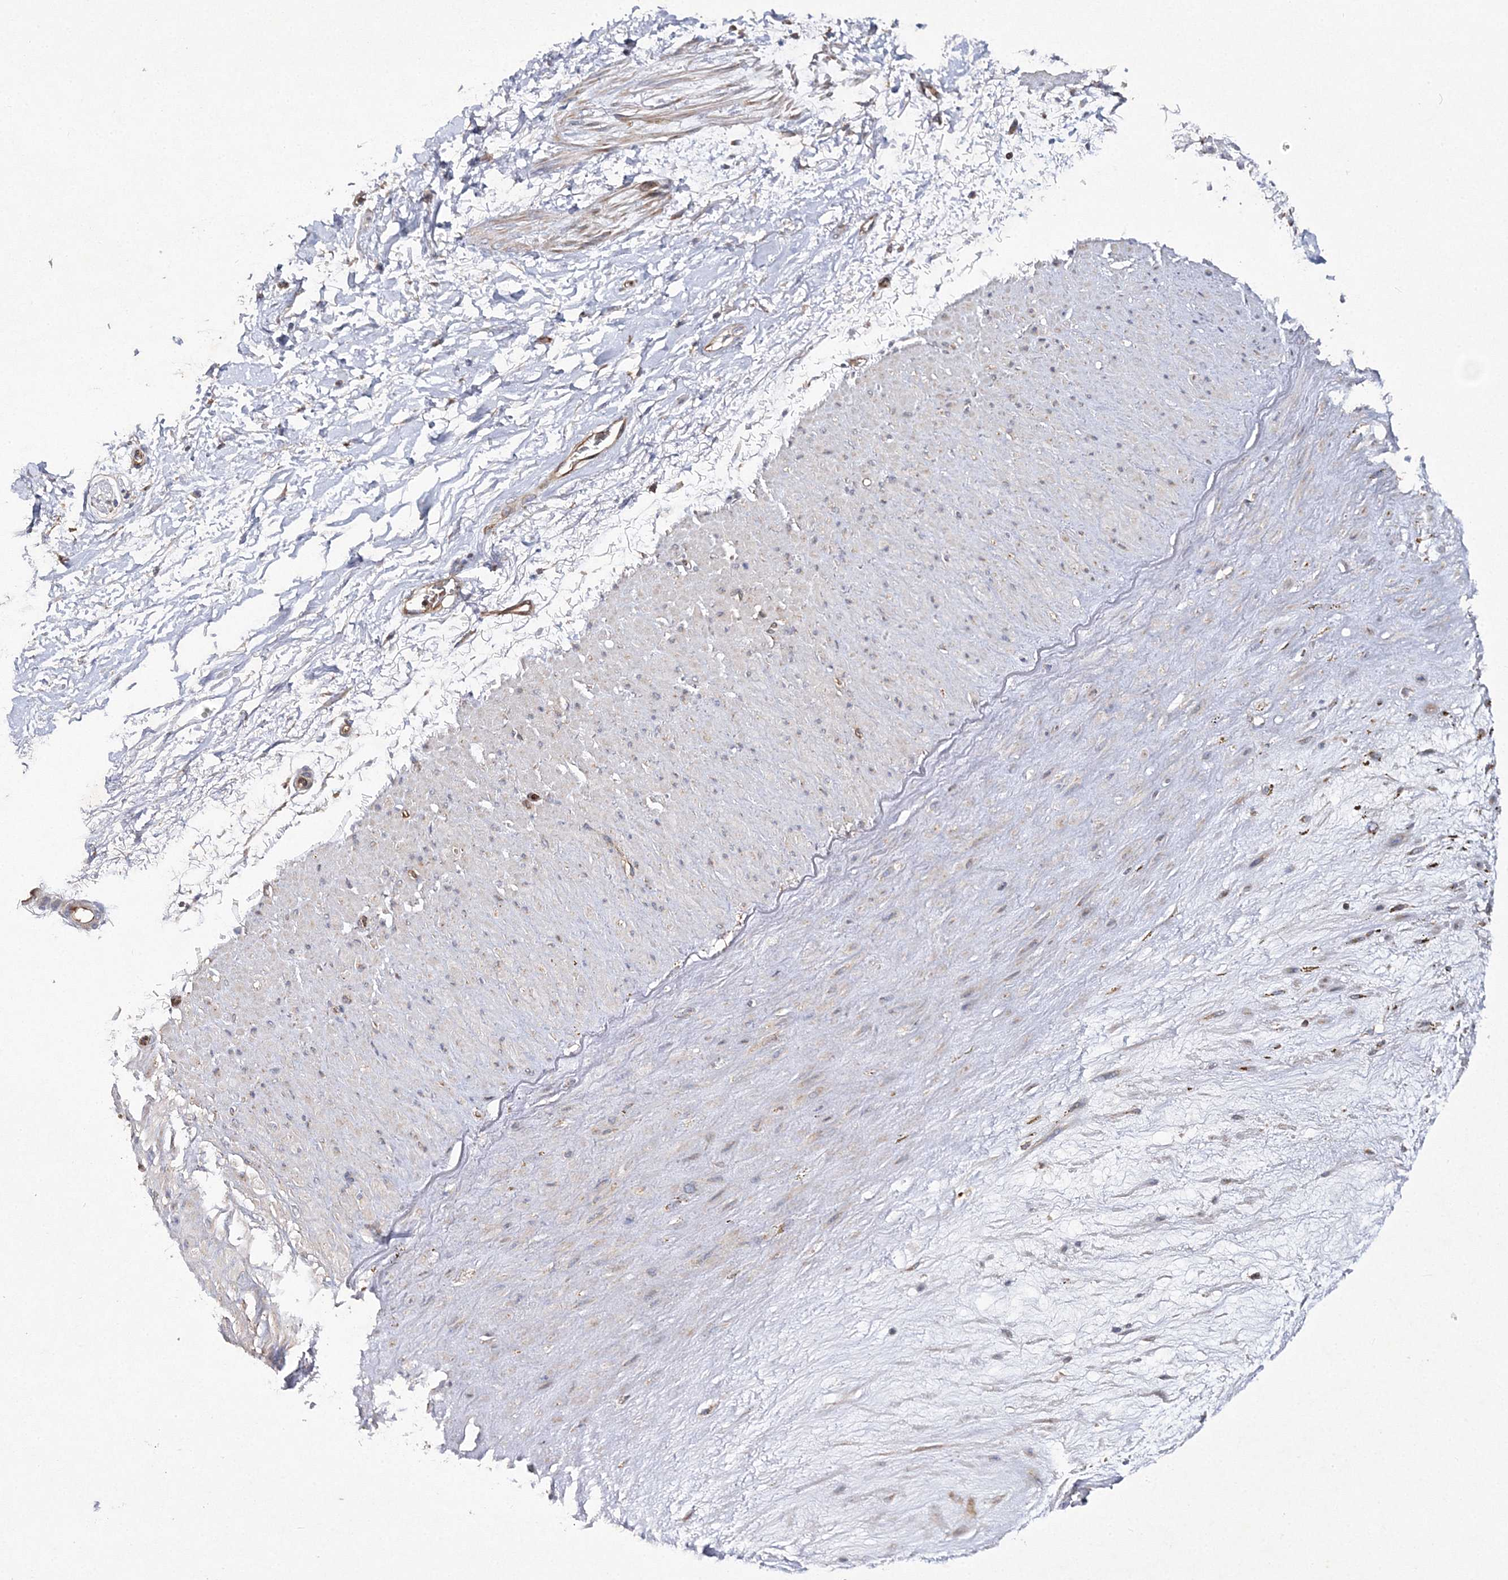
{"staining": {"intensity": "moderate", "quantity": "25%-75%", "location": "cytoplasmic/membranous"}, "tissue": "adipose tissue", "cell_type": "Adipocytes", "image_type": "normal", "snomed": [{"axis": "morphology", "description": "Normal tissue, NOS"}, {"axis": "topography", "description": "Soft tissue"}], "caption": "A brown stain highlights moderate cytoplasmic/membranous staining of a protein in adipocytes of benign human adipose tissue. Using DAB (3,3'-diaminobenzidine) (brown) and hematoxylin (blue) stains, captured at high magnification using brightfield microscopy.", "gene": "DNAJC13", "patient": {"sex": "male", "age": 72}}